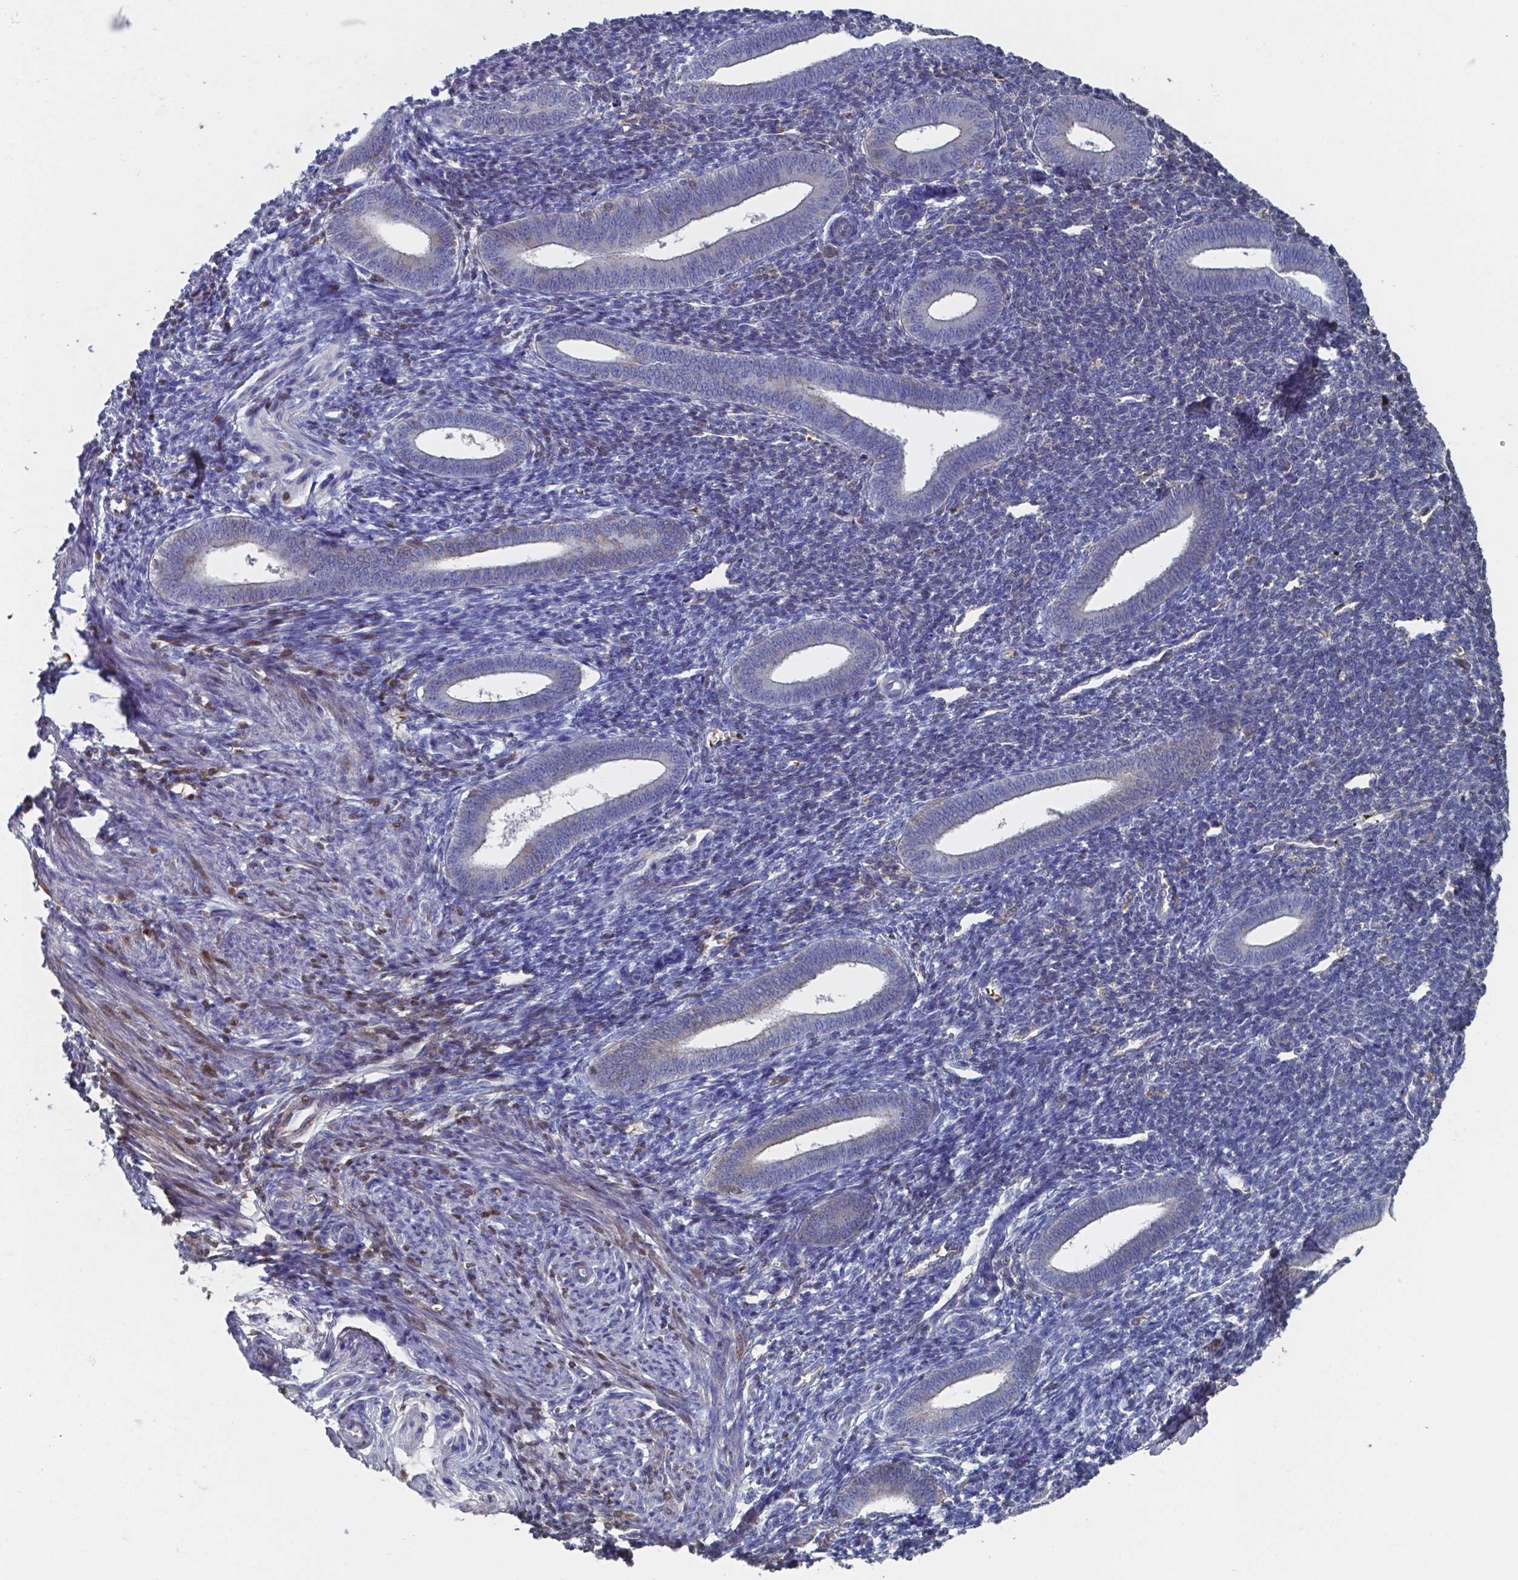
{"staining": {"intensity": "negative", "quantity": "none", "location": "none"}, "tissue": "endometrium", "cell_type": "Cells in endometrial stroma", "image_type": "normal", "snomed": [{"axis": "morphology", "description": "Normal tissue, NOS"}, {"axis": "topography", "description": "Endometrium"}], "caption": "Cells in endometrial stroma are negative for brown protein staining in benign endometrium. The staining was performed using DAB (3,3'-diaminobenzidine) to visualize the protein expression in brown, while the nuclei were stained in blue with hematoxylin (Magnification: 20x).", "gene": "BTBD17", "patient": {"sex": "female", "age": 25}}